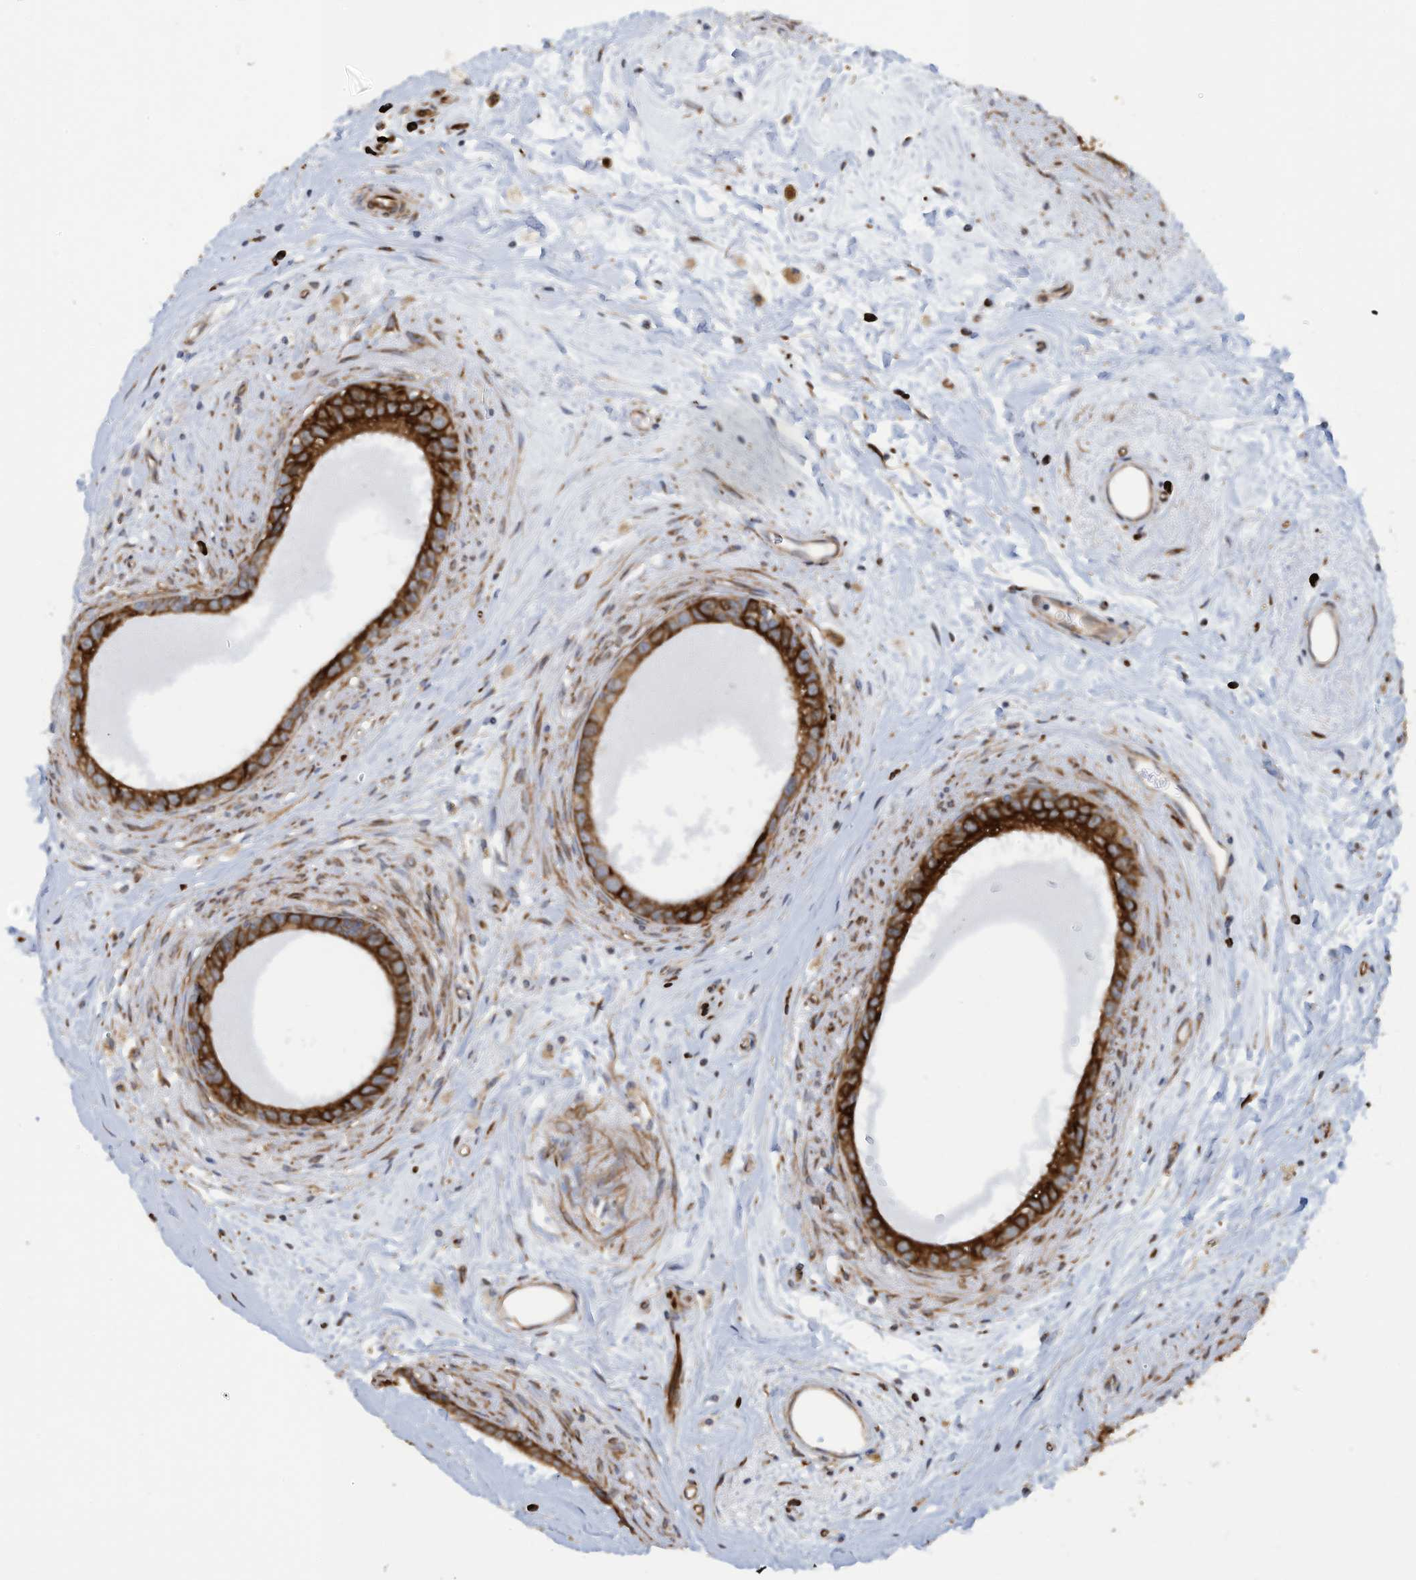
{"staining": {"intensity": "strong", "quantity": ">75%", "location": "cytoplasmic/membranous"}, "tissue": "epididymis", "cell_type": "Glandular cells", "image_type": "normal", "snomed": [{"axis": "morphology", "description": "Normal tissue, NOS"}, {"axis": "topography", "description": "Epididymis"}], "caption": "Epididymis stained with immunohistochemistry (IHC) demonstrates strong cytoplasmic/membranous staining in about >75% of glandular cells. (DAB IHC with brightfield microscopy, high magnification).", "gene": "ZBTB45", "patient": {"sex": "male", "age": 80}}